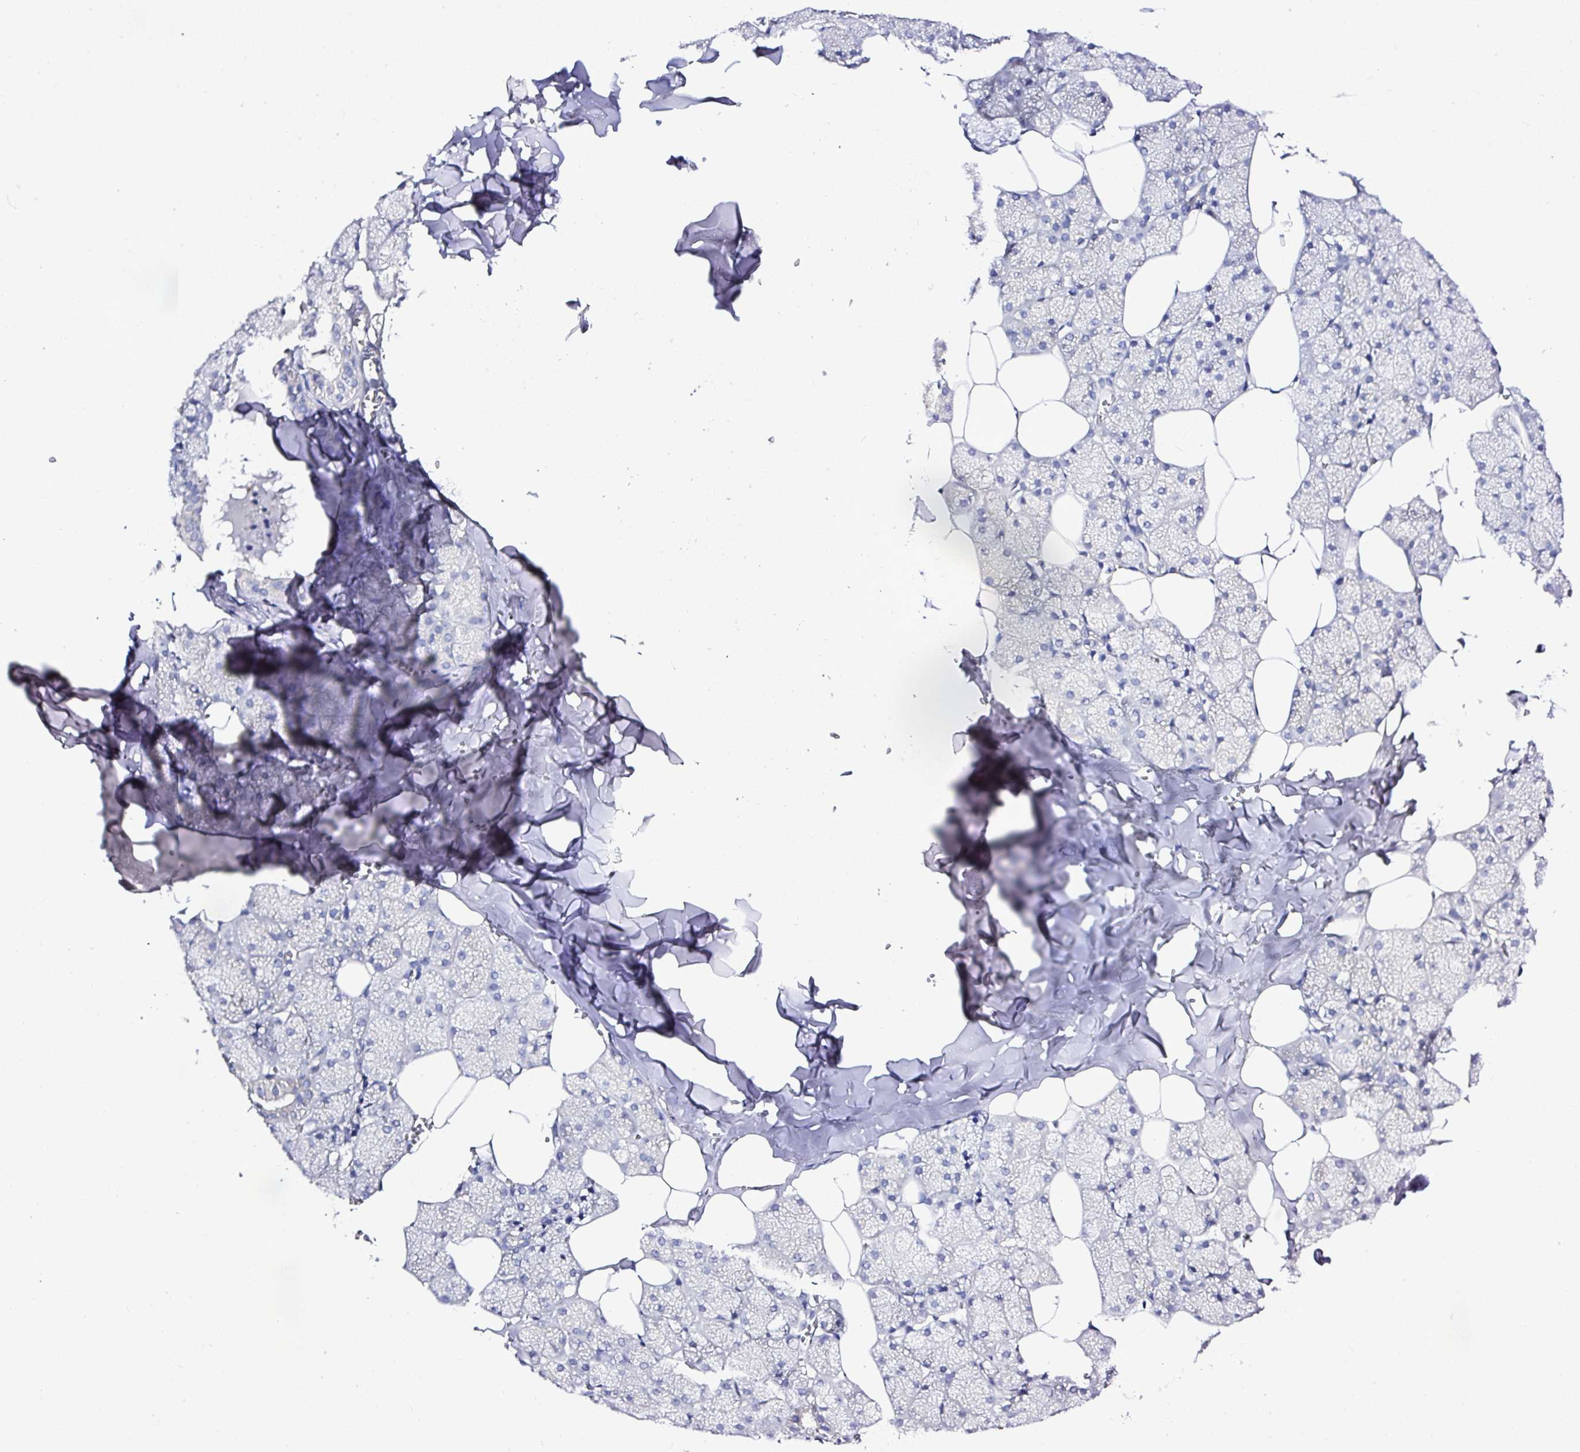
{"staining": {"intensity": "negative", "quantity": "none", "location": "none"}, "tissue": "salivary gland", "cell_type": "Glandular cells", "image_type": "normal", "snomed": [{"axis": "morphology", "description": "Normal tissue, NOS"}, {"axis": "topography", "description": "Salivary gland"}, {"axis": "topography", "description": "Peripheral nerve tissue"}], "caption": "A high-resolution histopathology image shows immunohistochemistry (IHC) staining of normal salivary gland, which demonstrates no significant positivity in glandular cells. (Stains: DAB (3,3'-diaminobenzidine) immunohistochemistry with hematoxylin counter stain, Microscopy: brightfield microscopy at high magnification).", "gene": "DEPDC5", "patient": {"sex": "male", "age": 38}}